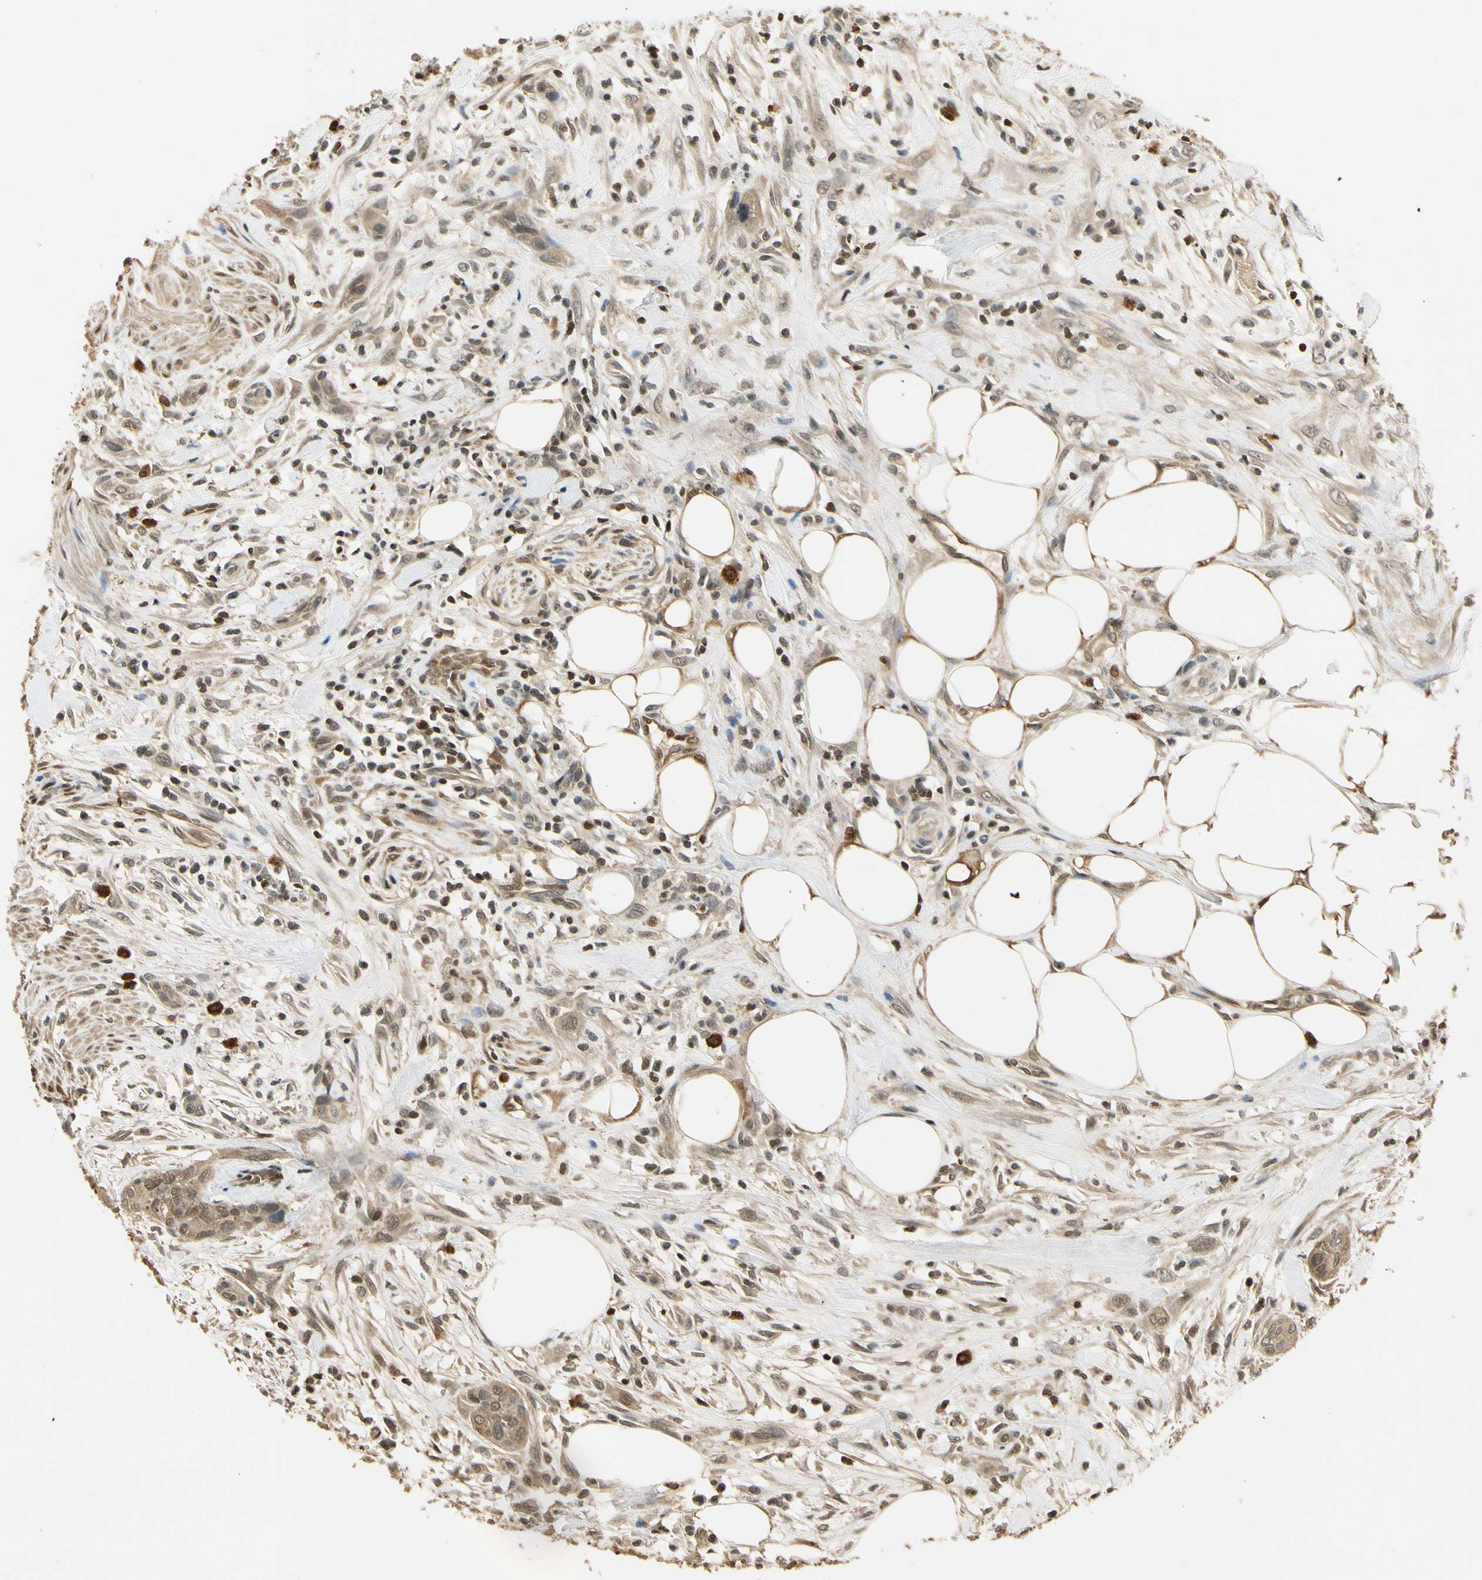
{"staining": {"intensity": "moderate", "quantity": ">75%", "location": "cytoplasmic/membranous"}, "tissue": "urothelial cancer", "cell_type": "Tumor cells", "image_type": "cancer", "snomed": [{"axis": "morphology", "description": "Urothelial carcinoma, High grade"}, {"axis": "topography", "description": "Urinary bladder"}], "caption": "Brown immunohistochemical staining in urothelial cancer demonstrates moderate cytoplasmic/membranous expression in about >75% of tumor cells.", "gene": "SOD1", "patient": {"sex": "male", "age": 35}}